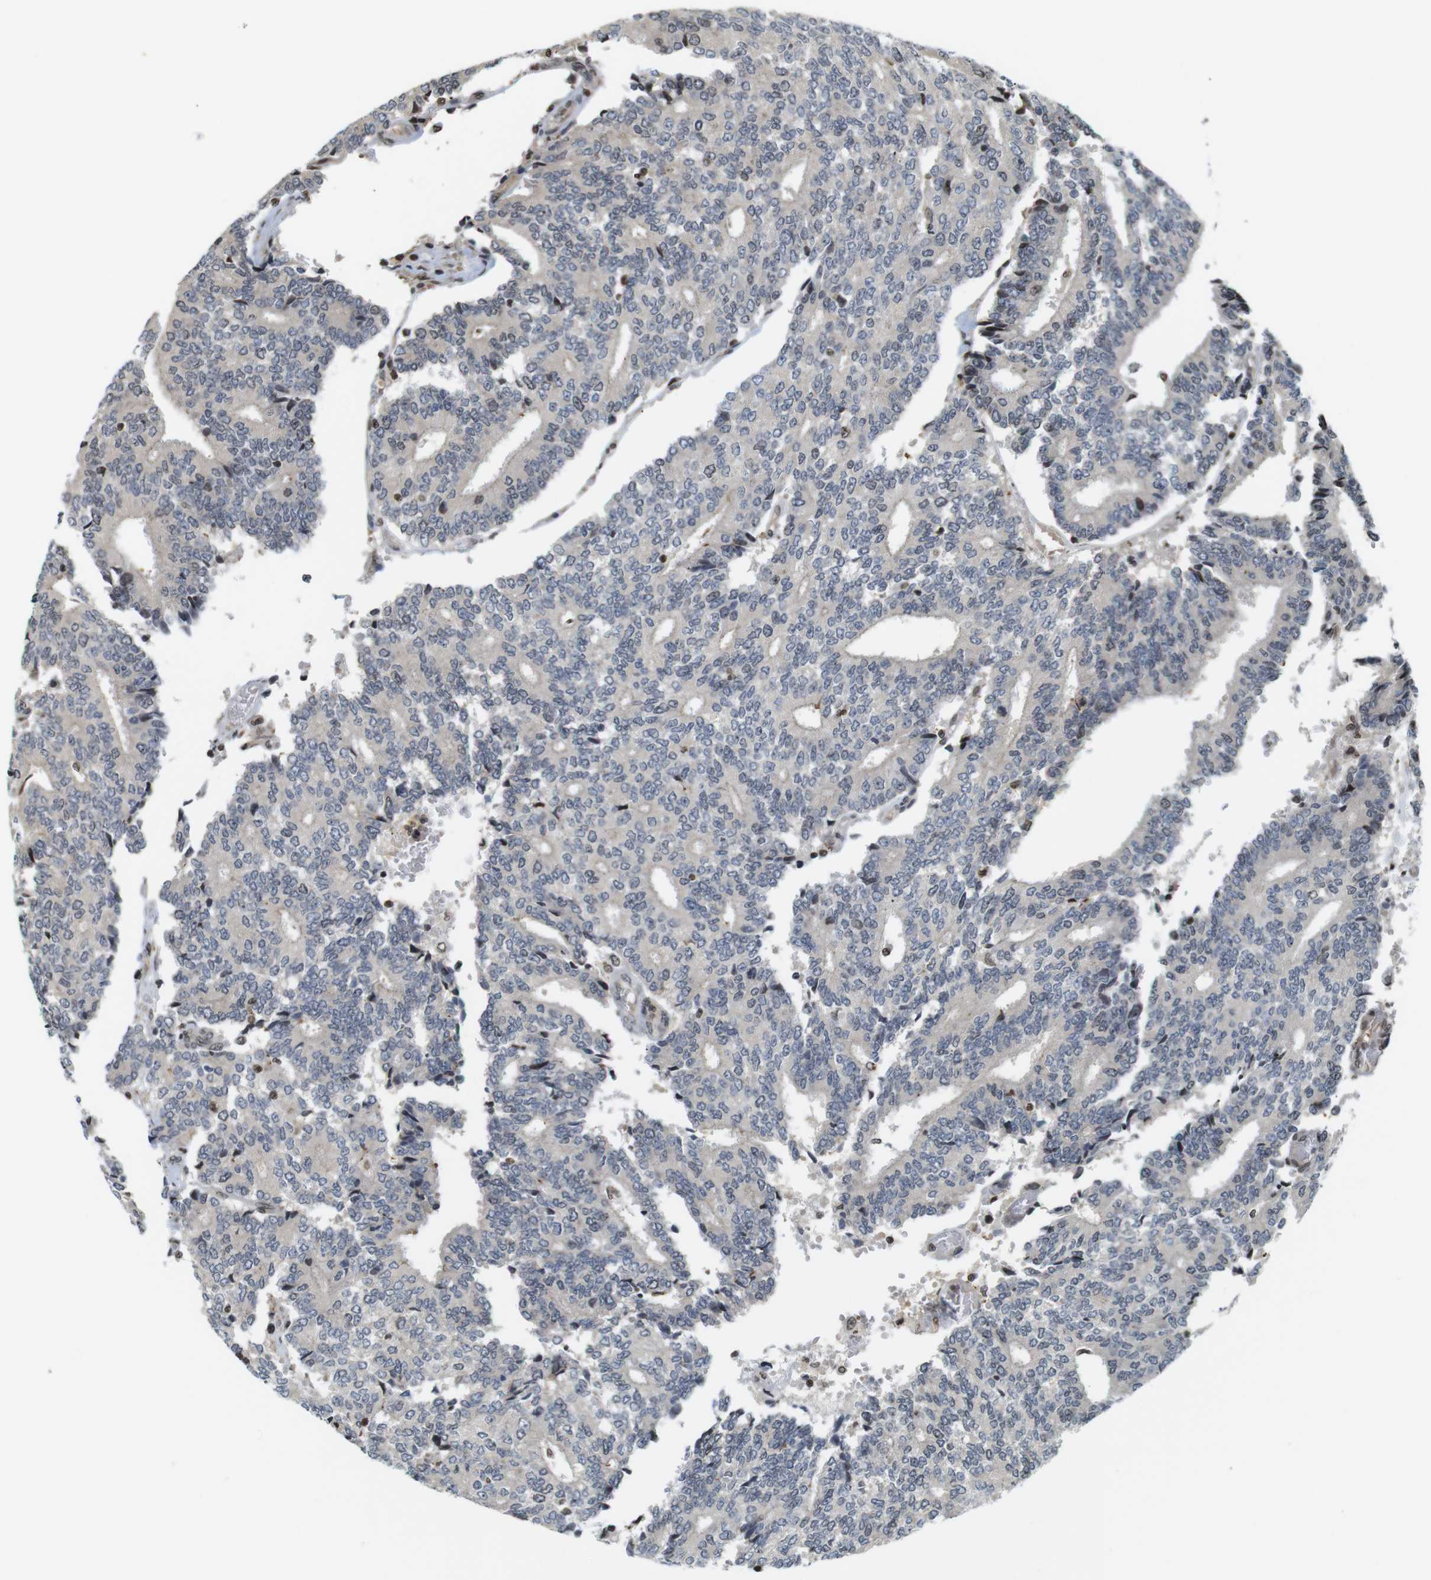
{"staining": {"intensity": "negative", "quantity": "none", "location": "none"}, "tissue": "prostate cancer", "cell_type": "Tumor cells", "image_type": "cancer", "snomed": [{"axis": "morphology", "description": "Adenocarcinoma, High grade"}, {"axis": "topography", "description": "Prostate"}], "caption": "Tumor cells are negative for protein expression in human prostate cancer.", "gene": "MBD1", "patient": {"sex": "male", "age": 55}}